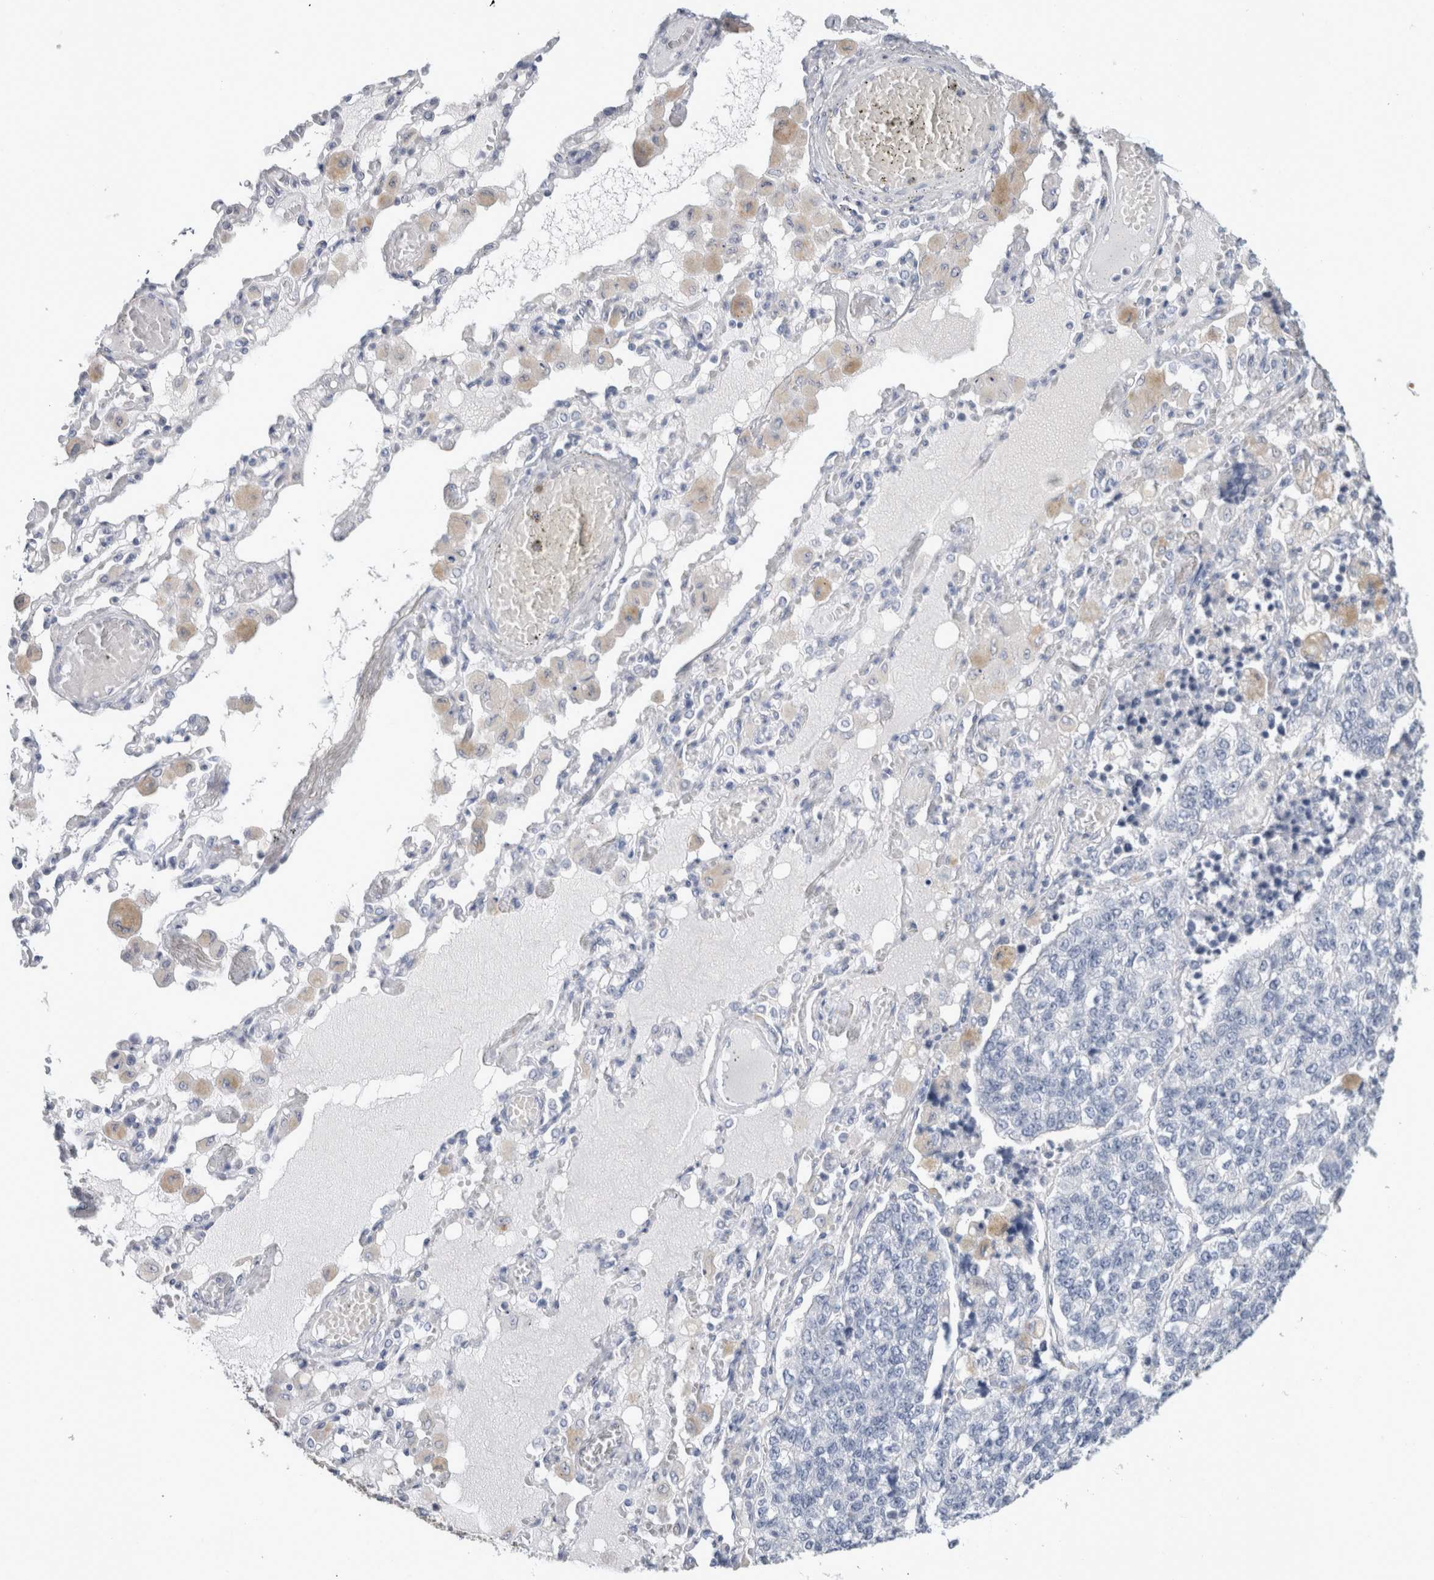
{"staining": {"intensity": "negative", "quantity": "none", "location": "none"}, "tissue": "lung cancer", "cell_type": "Tumor cells", "image_type": "cancer", "snomed": [{"axis": "morphology", "description": "Adenocarcinoma, NOS"}, {"axis": "topography", "description": "Lung"}], "caption": "Human lung cancer (adenocarcinoma) stained for a protein using IHC displays no positivity in tumor cells.", "gene": "BCAN", "patient": {"sex": "male", "age": 49}}